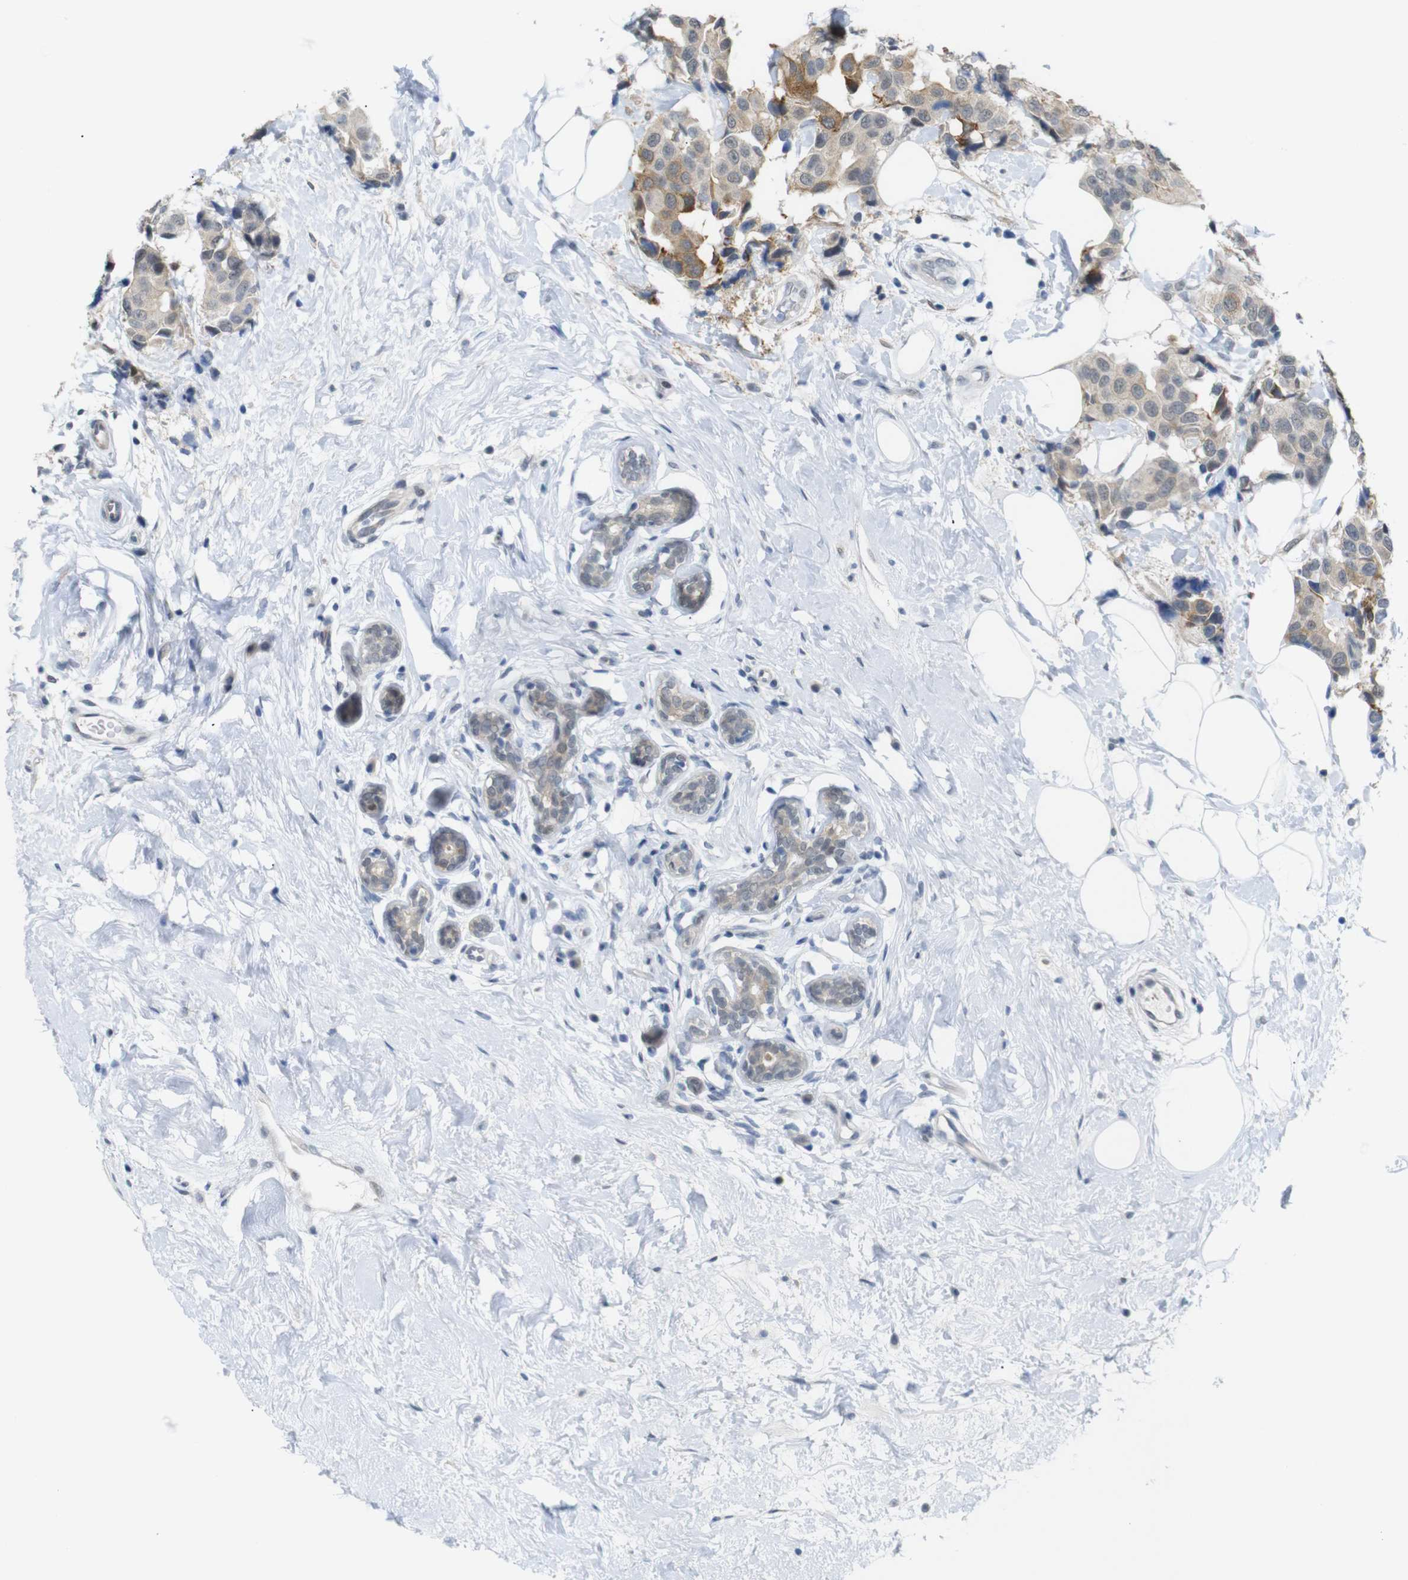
{"staining": {"intensity": "moderate", "quantity": "<25%", "location": "cytoplasmic/membranous"}, "tissue": "breast cancer", "cell_type": "Tumor cells", "image_type": "cancer", "snomed": [{"axis": "morphology", "description": "Normal tissue, NOS"}, {"axis": "morphology", "description": "Duct carcinoma"}, {"axis": "topography", "description": "Breast"}], "caption": "Brown immunohistochemical staining in invasive ductal carcinoma (breast) exhibits moderate cytoplasmic/membranous staining in about <25% of tumor cells. The protein of interest is shown in brown color, while the nuclei are stained blue.", "gene": "GPR158", "patient": {"sex": "female", "age": 39}}